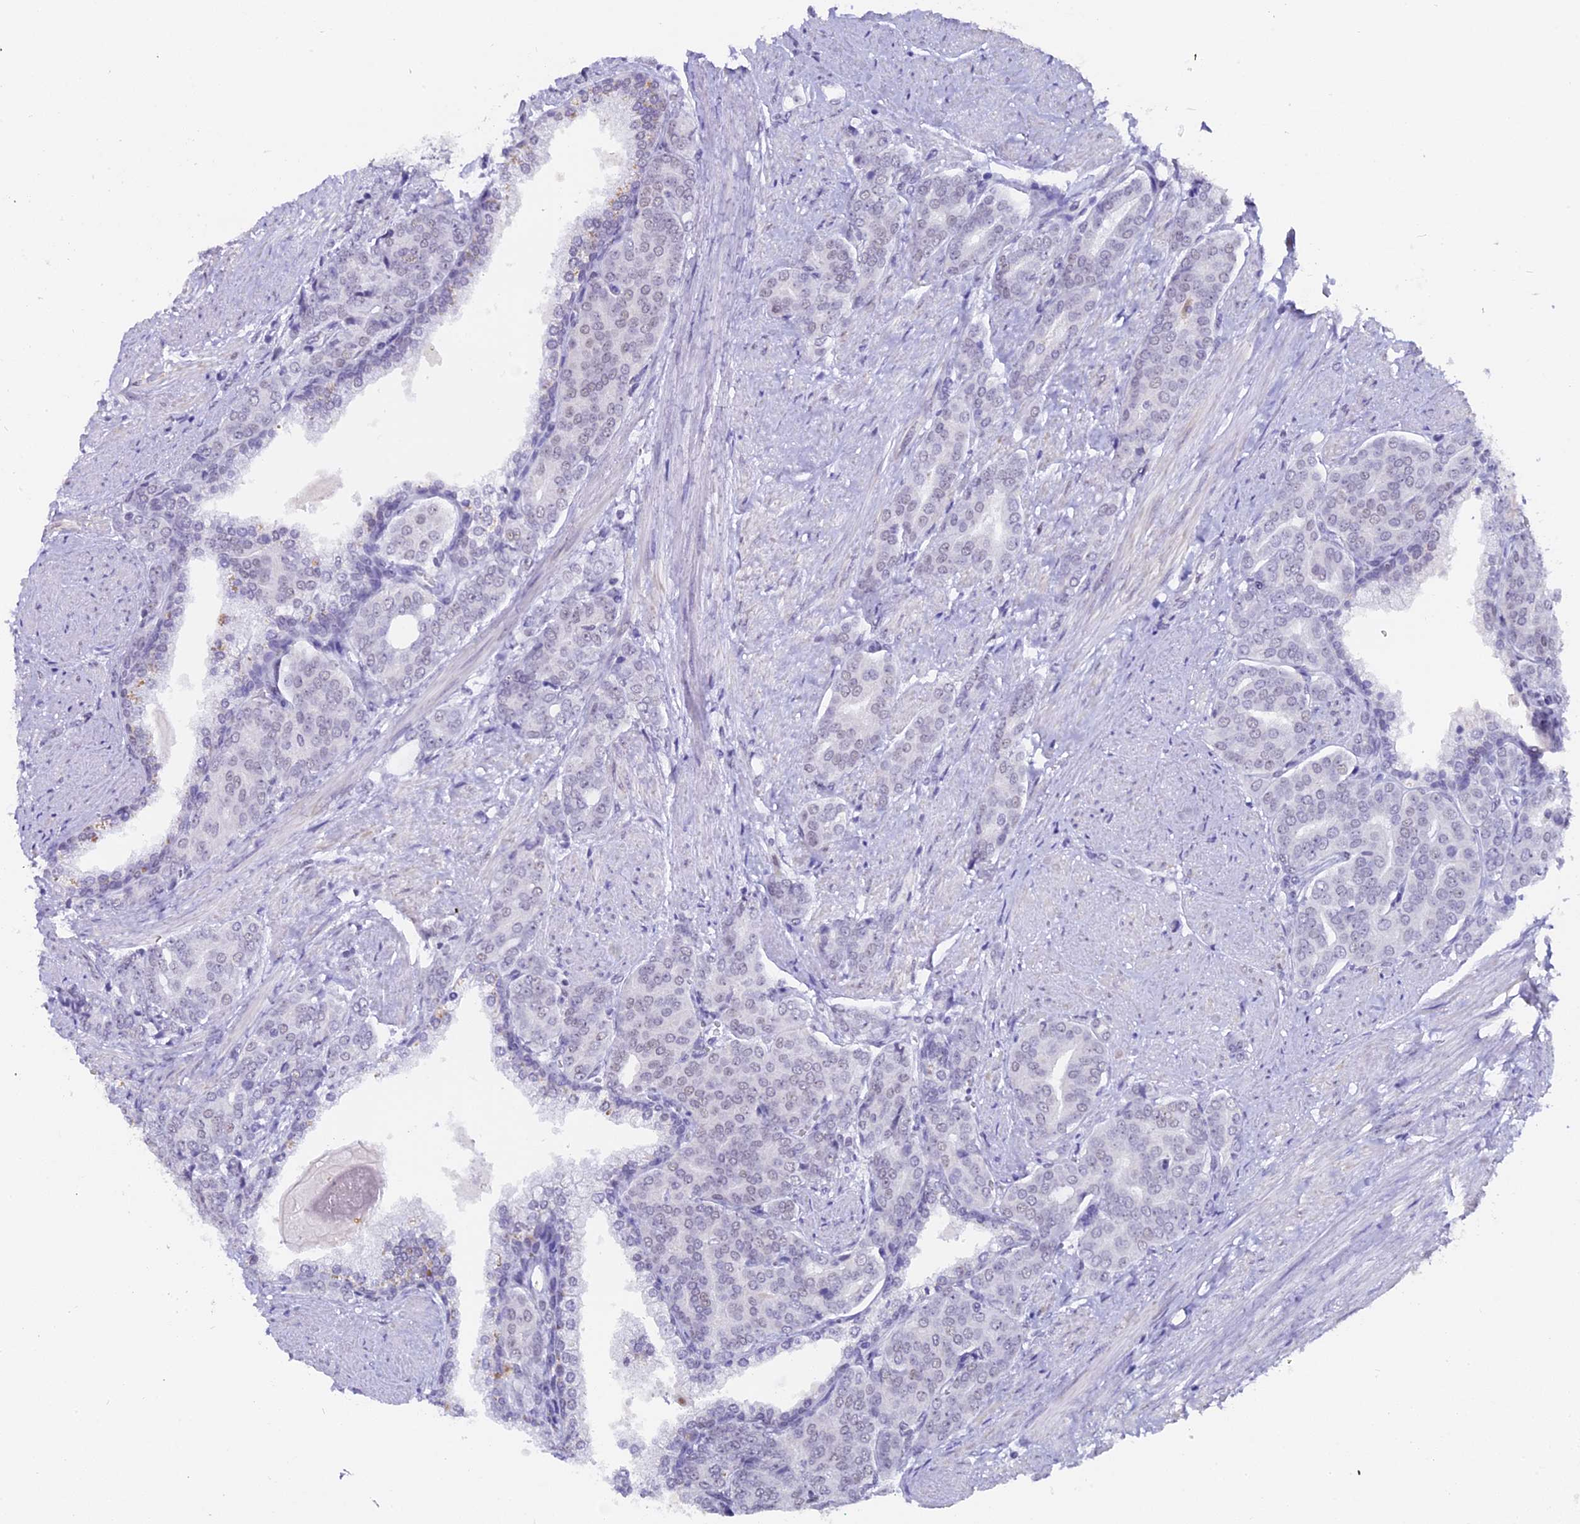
{"staining": {"intensity": "negative", "quantity": "none", "location": "none"}, "tissue": "prostate cancer", "cell_type": "Tumor cells", "image_type": "cancer", "snomed": [{"axis": "morphology", "description": "Adenocarcinoma, High grade"}, {"axis": "topography", "description": "Prostate"}], "caption": "Tumor cells are negative for protein expression in human prostate adenocarcinoma (high-grade).", "gene": "CD2BP2", "patient": {"sex": "male", "age": 67}}